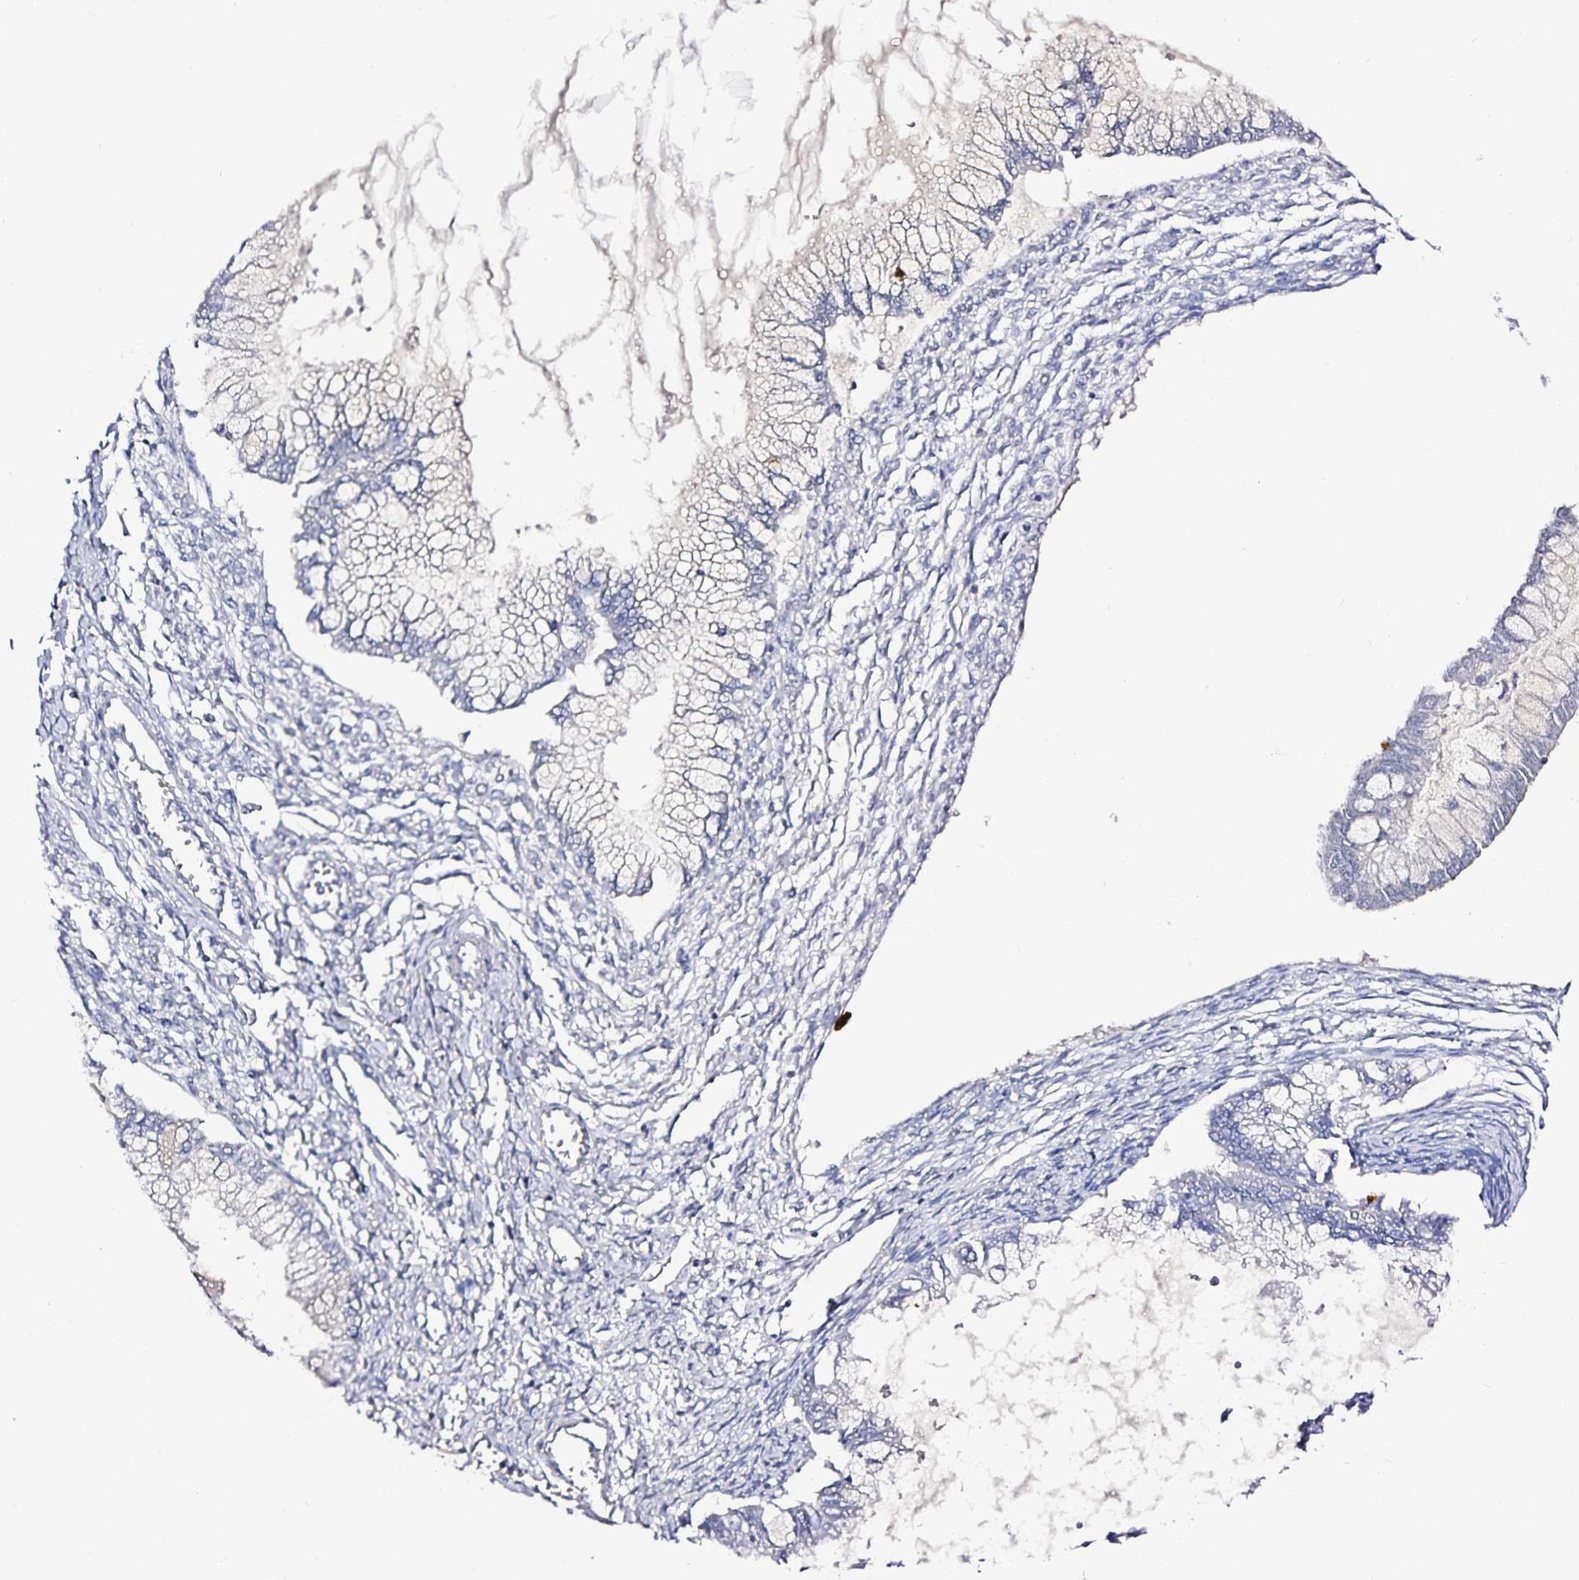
{"staining": {"intensity": "negative", "quantity": "none", "location": "none"}, "tissue": "ovarian cancer", "cell_type": "Tumor cells", "image_type": "cancer", "snomed": [{"axis": "morphology", "description": "Cystadenocarcinoma, mucinous, NOS"}, {"axis": "topography", "description": "Ovary"}], "caption": "This is an IHC histopathology image of human mucinous cystadenocarcinoma (ovarian). There is no staining in tumor cells.", "gene": "TTR", "patient": {"sex": "female", "age": 34}}